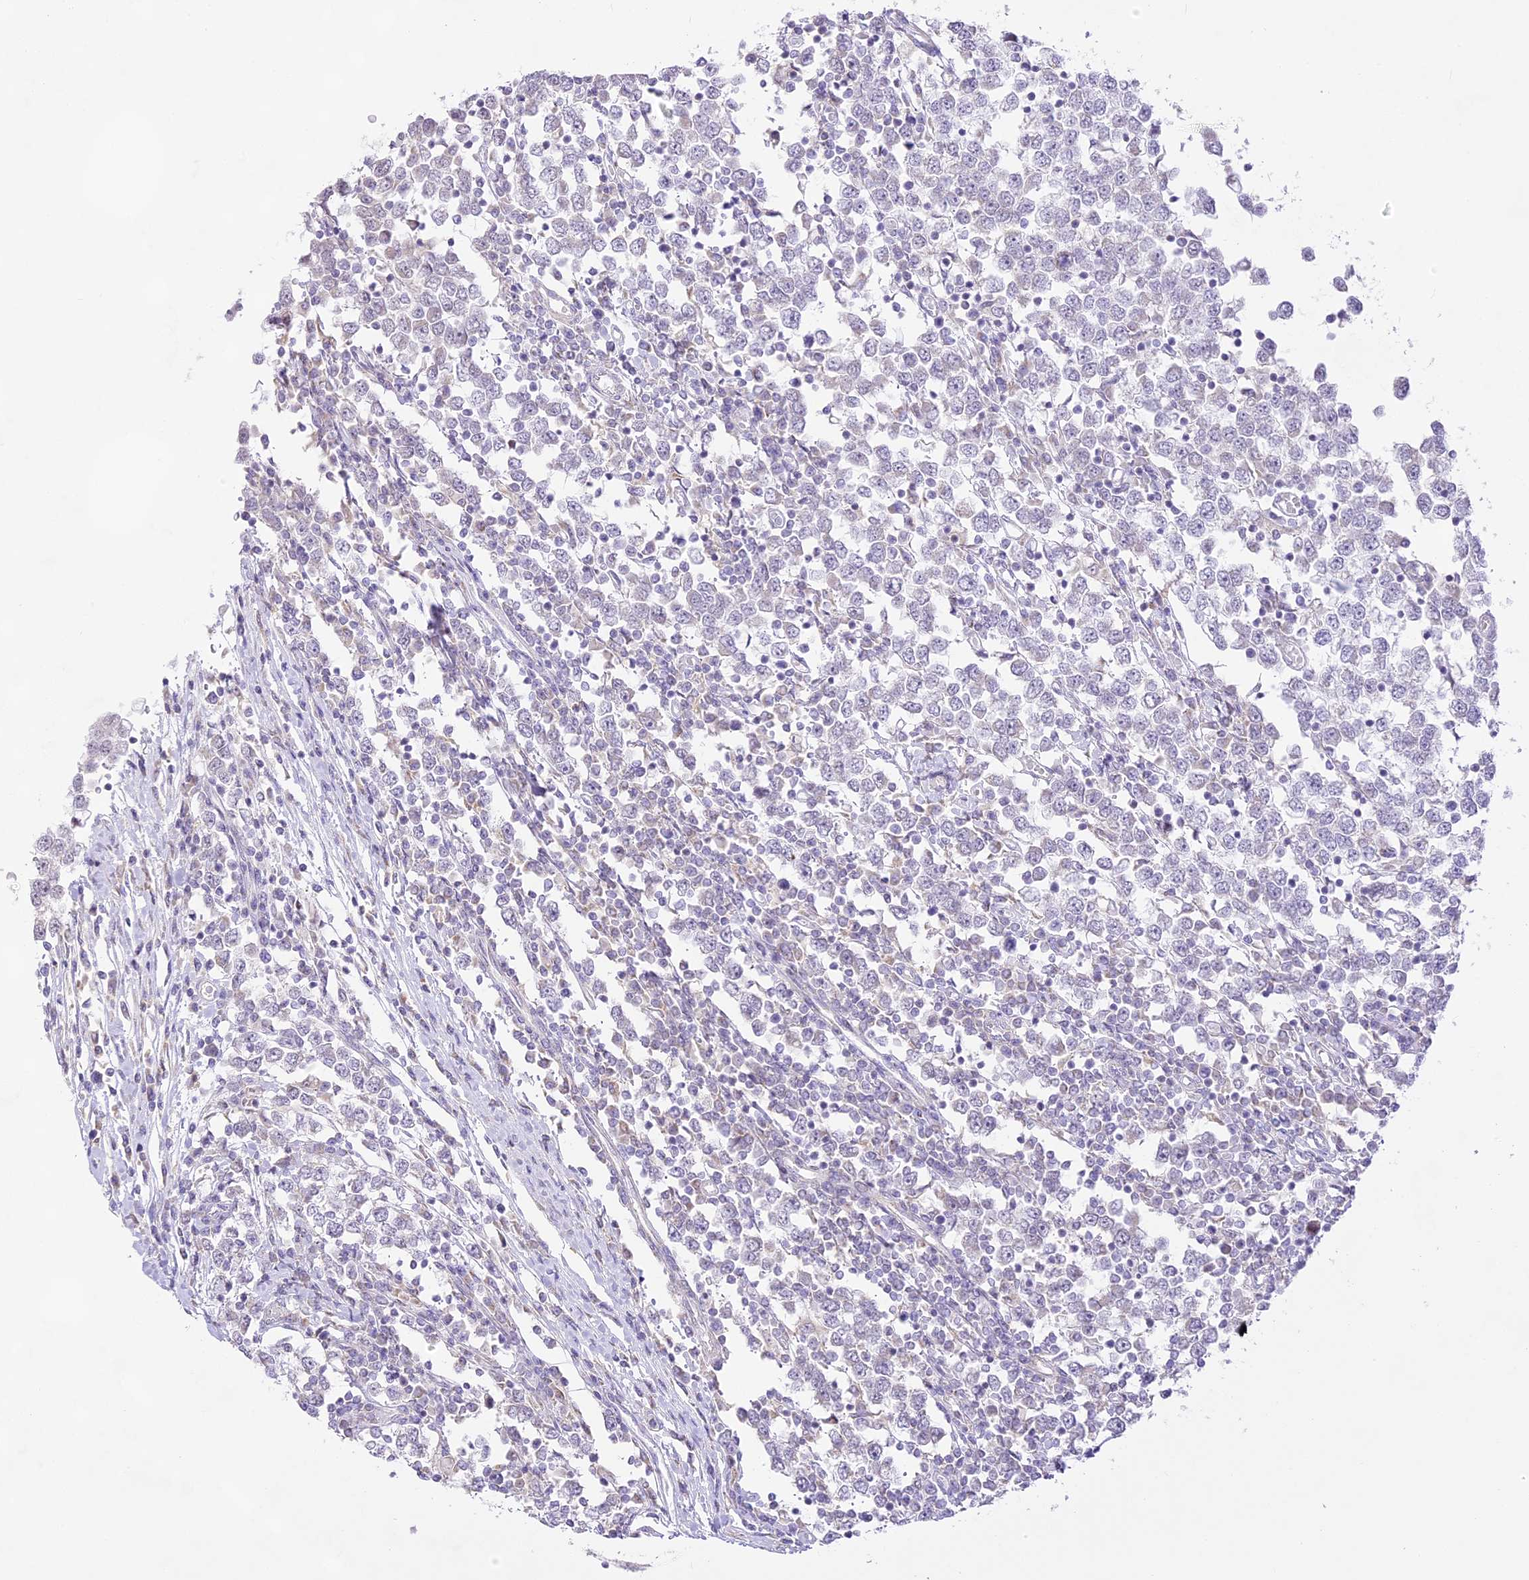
{"staining": {"intensity": "negative", "quantity": "none", "location": "none"}, "tissue": "testis cancer", "cell_type": "Tumor cells", "image_type": "cancer", "snomed": [{"axis": "morphology", "description": "Seminoma, NOS"}, {"axis": "topography", "description": "Testis"}], "caption": "Immunohistochemistry photomicrograph of neoplastic tissue: human testis cancer stained with DAB (3,3'-diaminobenzidine) exhibits no significant protein staining in tumor cells. (Stains: DAB immunohistochemistry (IHC) with hematoxylin counter stain, Microscopy: brightfield microscopy at high magnification).", "gene": "CCDC30", "patient": {"sex": "male", "age": 65}}